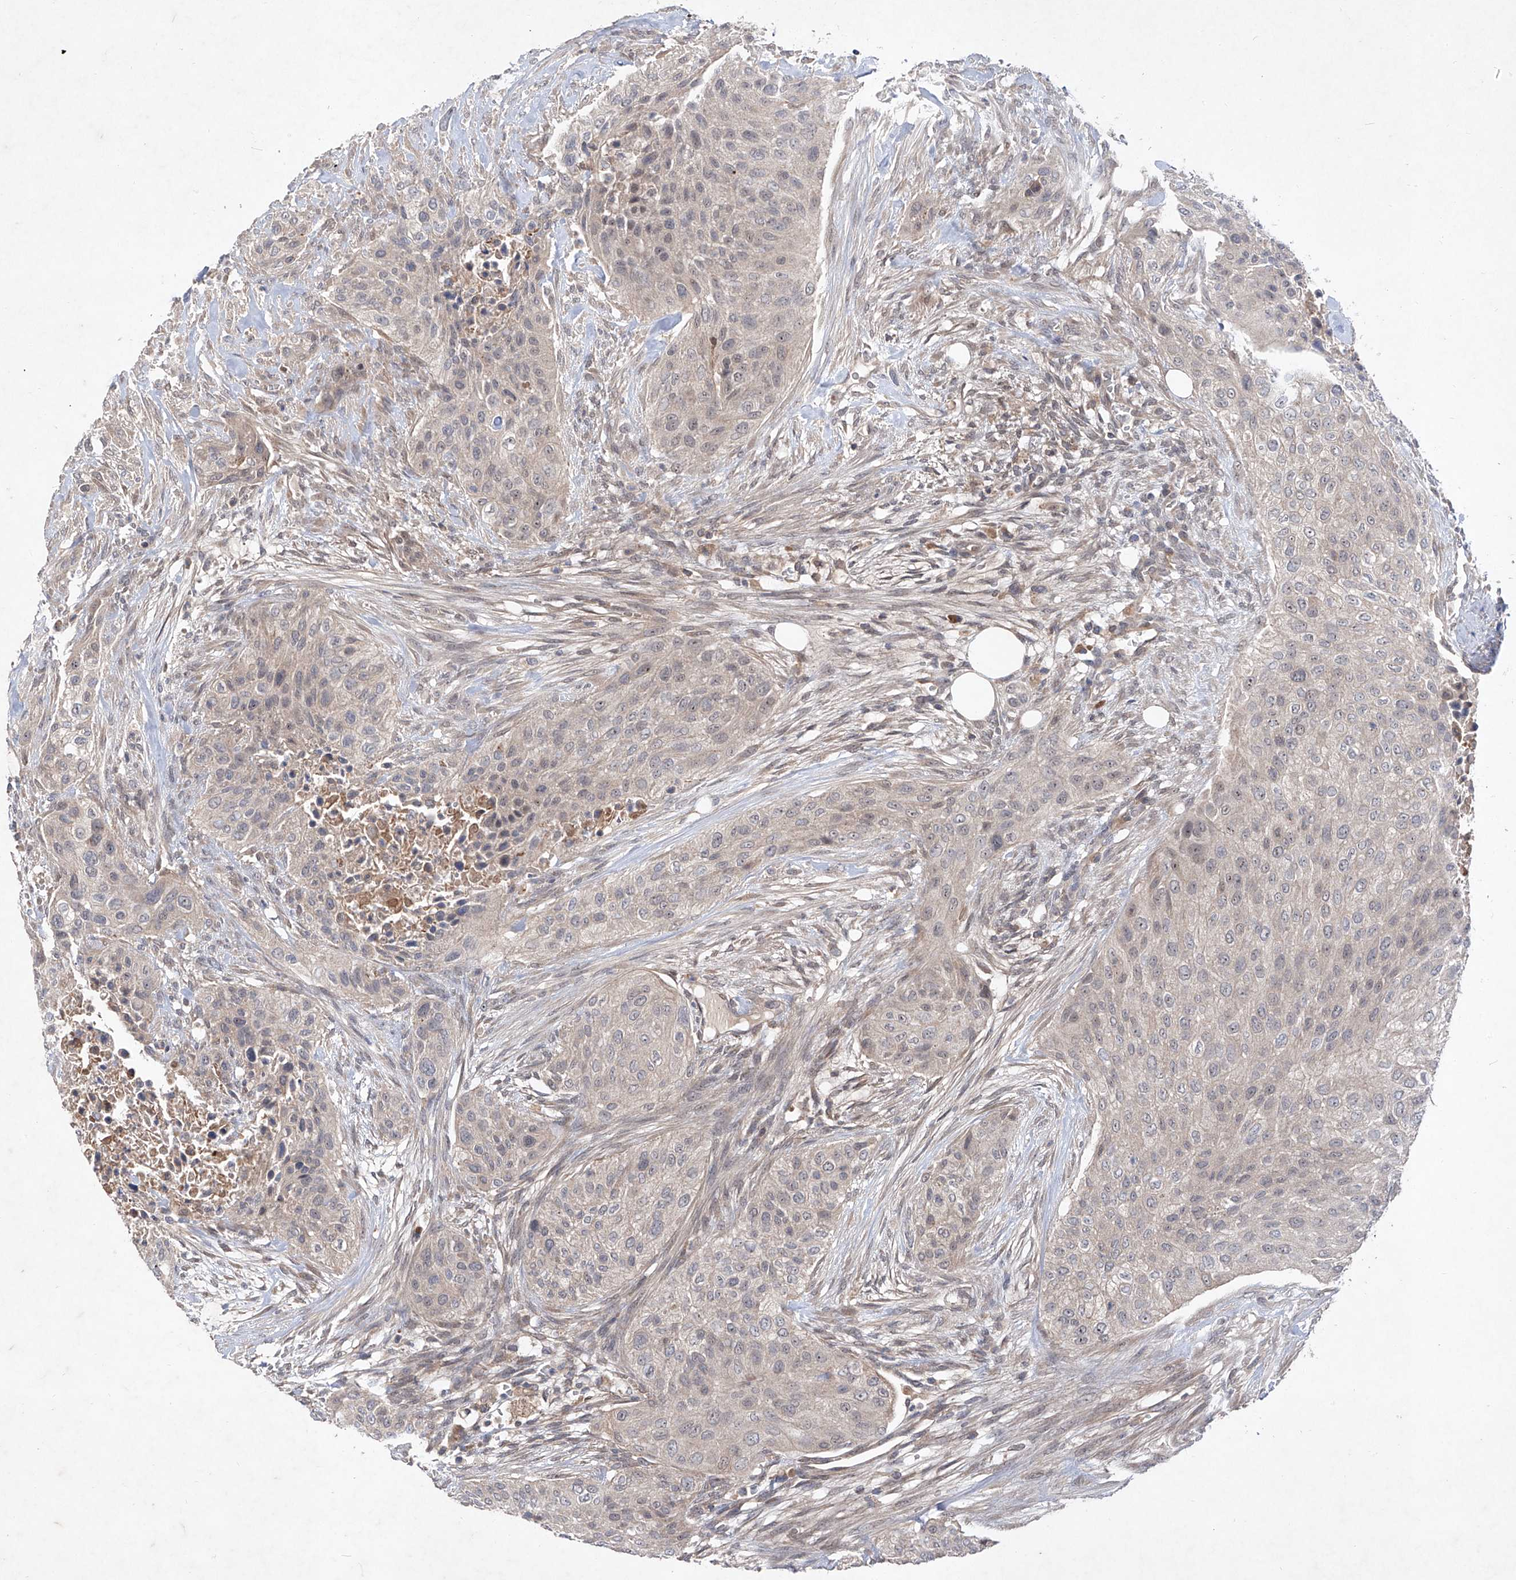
{"staining": {"intensity": "negative", "quantity": "none", "location": "none"}, "tissue": "urothelial cancer", "cell_type": "Tumor cells", "image_type": "cancer", "snomed": [{"axis": "morphology", "description": "Urothelial carcinoma, High grade"}, {"axis": "topography", "description": "Urinary bladder"}], "caption": "IHC of urothelial cancer shows no positivity in tumor cells.", "gene": "FAM135A", "patient": {"sex": "male", "age": 35}}